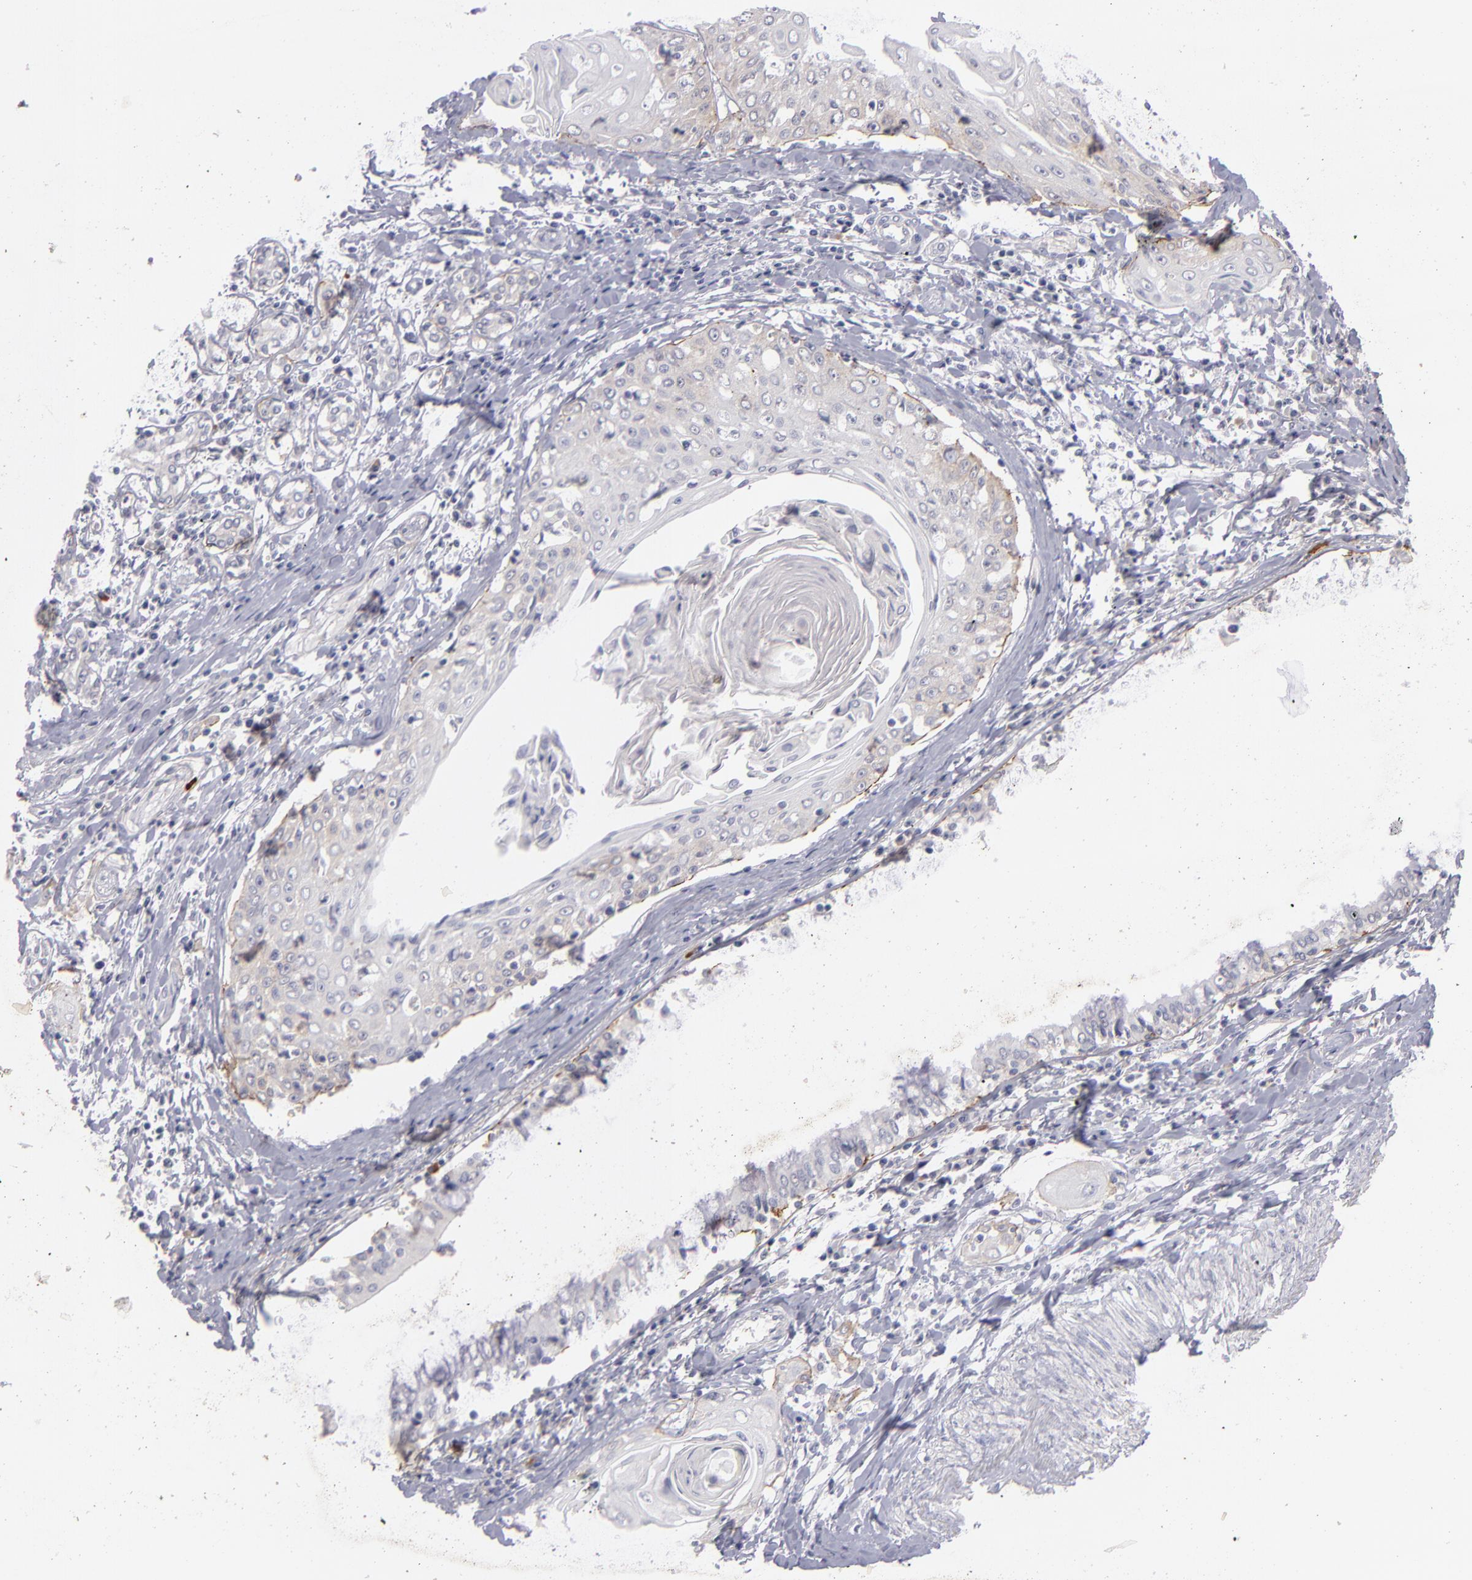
{"staining": {"intensity": "weak", "quantity": "<25%", "location": "cytoplasmic/membranous"}, "tissue": "head and neck cancer", "cell_type": "Tumor cells", "image_type": "cancer", "snomed": [{"axis": "morphology", "description": "Squamous cell carcinoma, NOS"}, {"axis": "morphology", "description": "Squamous cell carcinoma, metastatic, NOS"}, {"axis": "topography", "description": "Lymph node"}, {"axis": "topography", "description": "Salivary gland"}, {"axis": "topography", "description": "Head-Neck"}], "caption": "Micrograph shows no protein expression in tumor cells of head and neck cancer tissue. (DAB immunohistochemistry, high magnification).", "gene": "ITGB4", "patient": {"sex": "female", "age": 74}}